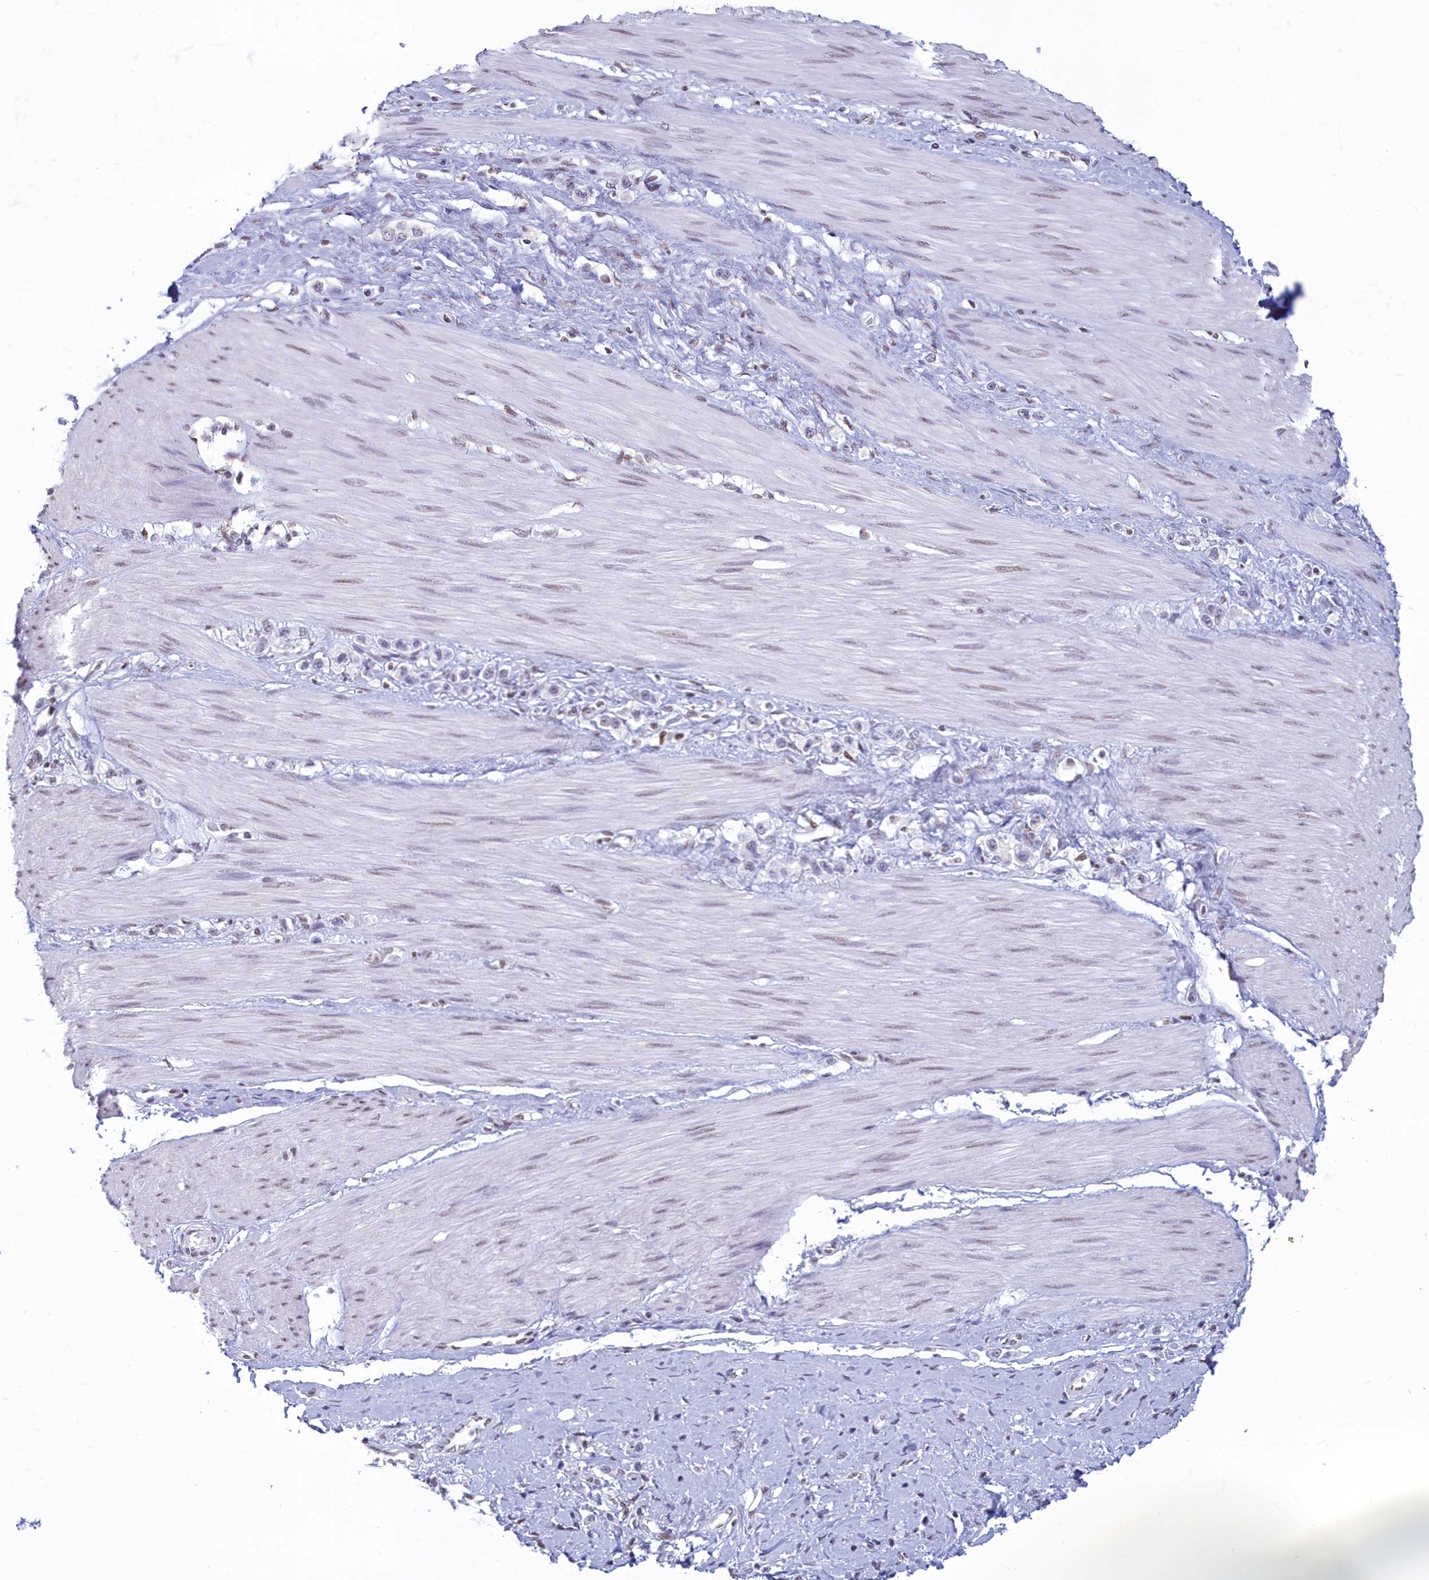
{"staining": {"intensity": "weak", "quantity": "<25%", "location": "nuclear"}, "tissue": "stomach cancer", "cell_type": "Tumor cells", "image_type": "cancer", "snomed": [{"axis": "morphology", "description": "Adenocarcinoma, NOS"}, {"axis": "topography", "description": "Stomach"}], "caption": "A photomicrograph of stomach cancer stained for a protein demonstrates no brown staining in tumor cells. Nuclei are stained in blue.", "gene": "CDC26", "patient": {"sex": "female", "age": 65}}